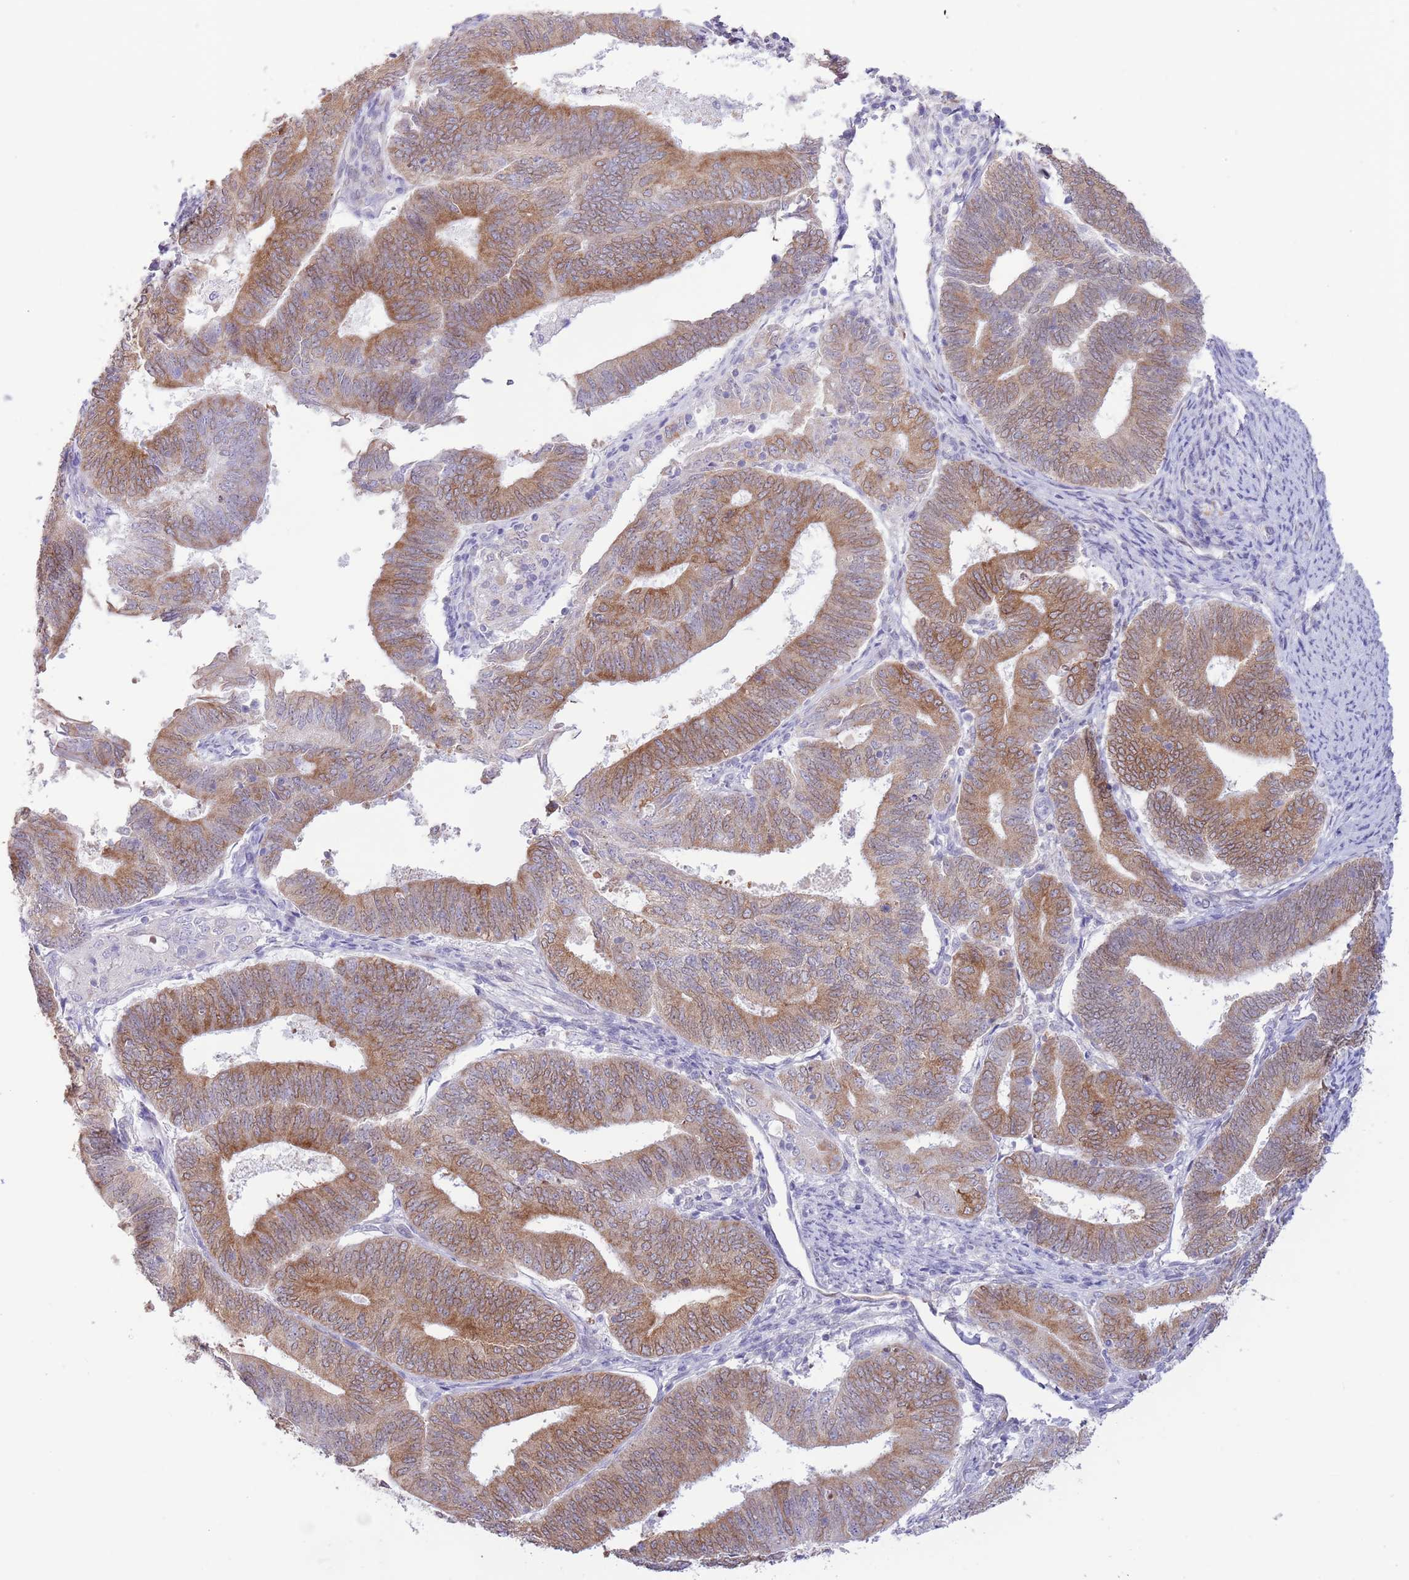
{"staining": {"intensity": "moderate", "quantity": ">75%", "location": "cytoplasmic/membranous"}, "tissue": "endometrial cancer", "cell_type": "Tumor cells", "image_type": "cancer", "snomed": [{"axis": "morphology", "description": "Adenocarcinoma, NOS"}, {"axis": "topography", "description": "Endometrium"}], "caption": "Approximately >75% of tumor cells in adenocarcinoma (endometrial) display moderate cytoplasmic/membranous protein positivity as visualized by brown immunohistochemical staining.", "gene": "EBPL", "patient": {"sex": "female", "age": 70}}